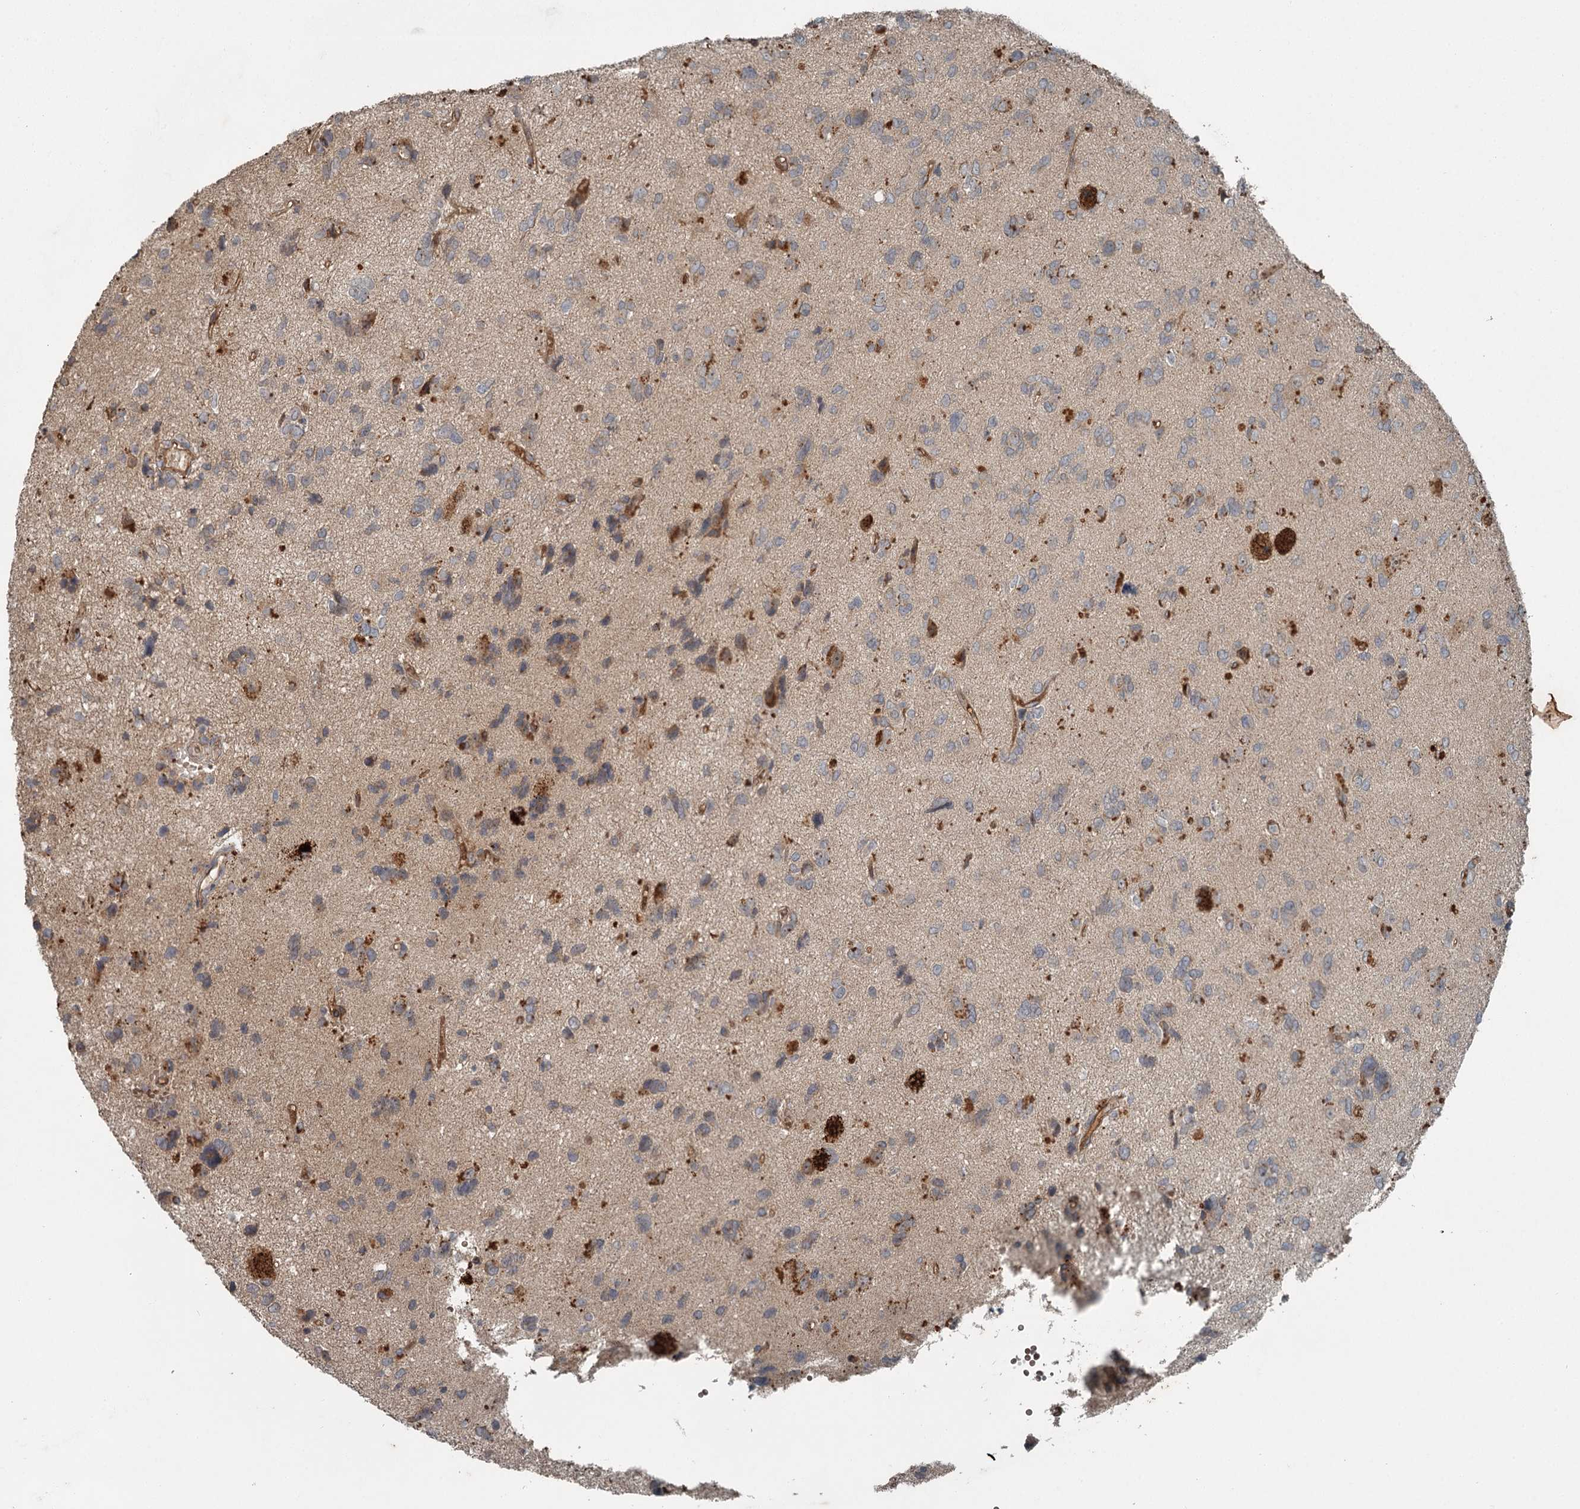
{"staining": {"intensity": "moderate", "quantity": "<25%", "location": "cytoplasmic/membranous"}, "tissue": "glioma", "cell_type": "Tumor cells", "image_type": "cancer", "snomed": [{"axis": "morphology", "description": "Glioma, malignant, High grade"}, {"axis": "topography", "description": "Brain"}], "caption": "Immunohistochemical staining of human high-grade glioma (malignant) reveals low levels of moderate cytoplasmic/membranous staining in about <25% of tumor cells.", "gene": "SLC39A8", "patient": {"sex": "female", "age": 59}}